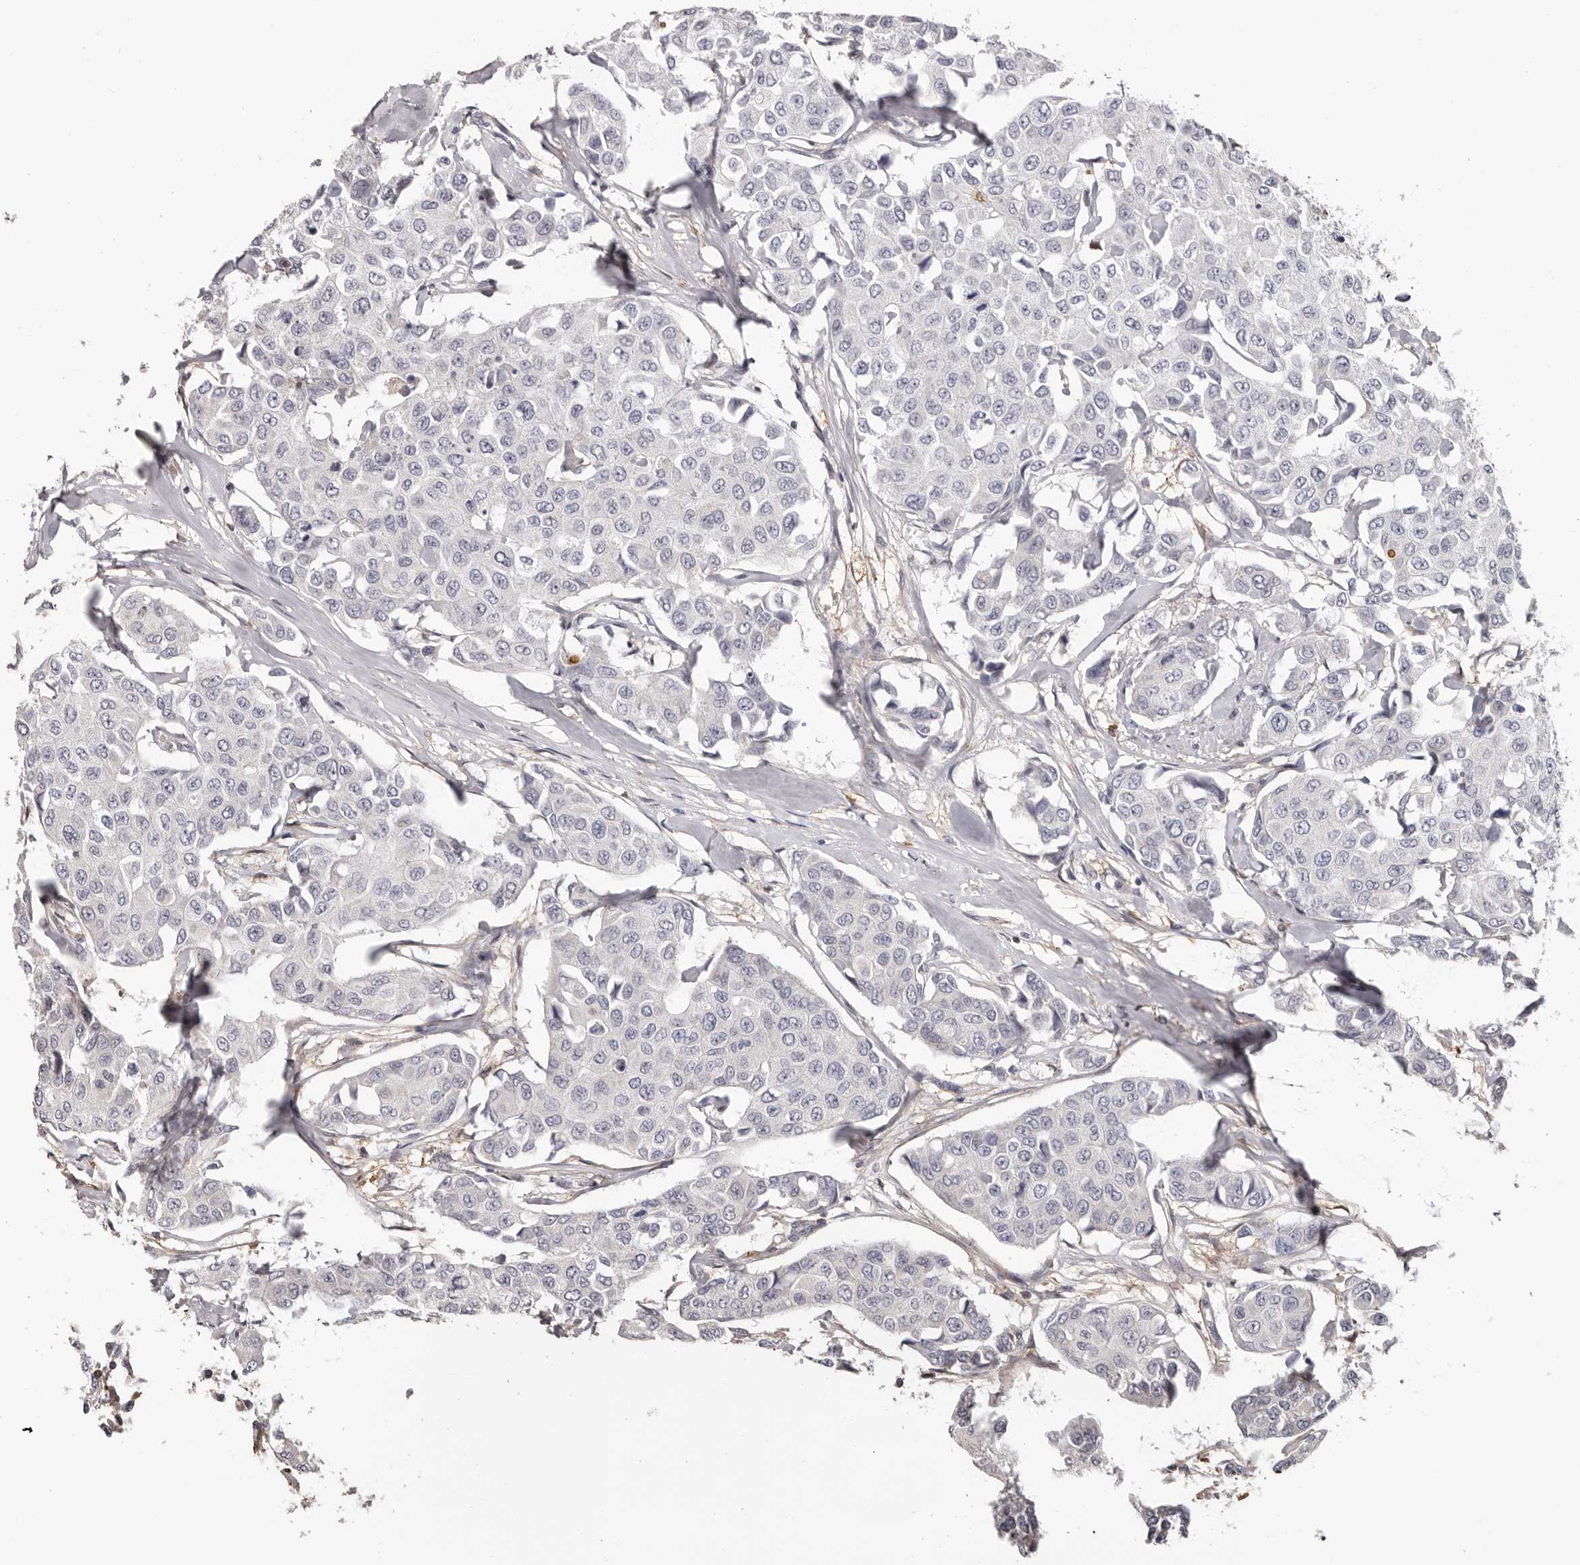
{"staining": {"intensity": "negative", "quantity": "none", "location": "none"}, "tissue": "breast cancer", "cell_type": "Tumor cells", "image_type": "cancer", "snomed": [{"axis": "morphology", "description": "Duct carcinoma"}, {"axis": "topography", "description": "Breast"}], "caption": "Immunohistochemistry (IHC) of human infiltrating ductal carcinoma (breast) shows no positivity in tumor cells. (Brightfield microscopy of DAB immunohistochemistry (IHC) at high magnification).", "gene": "PRR12", "patient": {"sex": "female", "age": 80}}